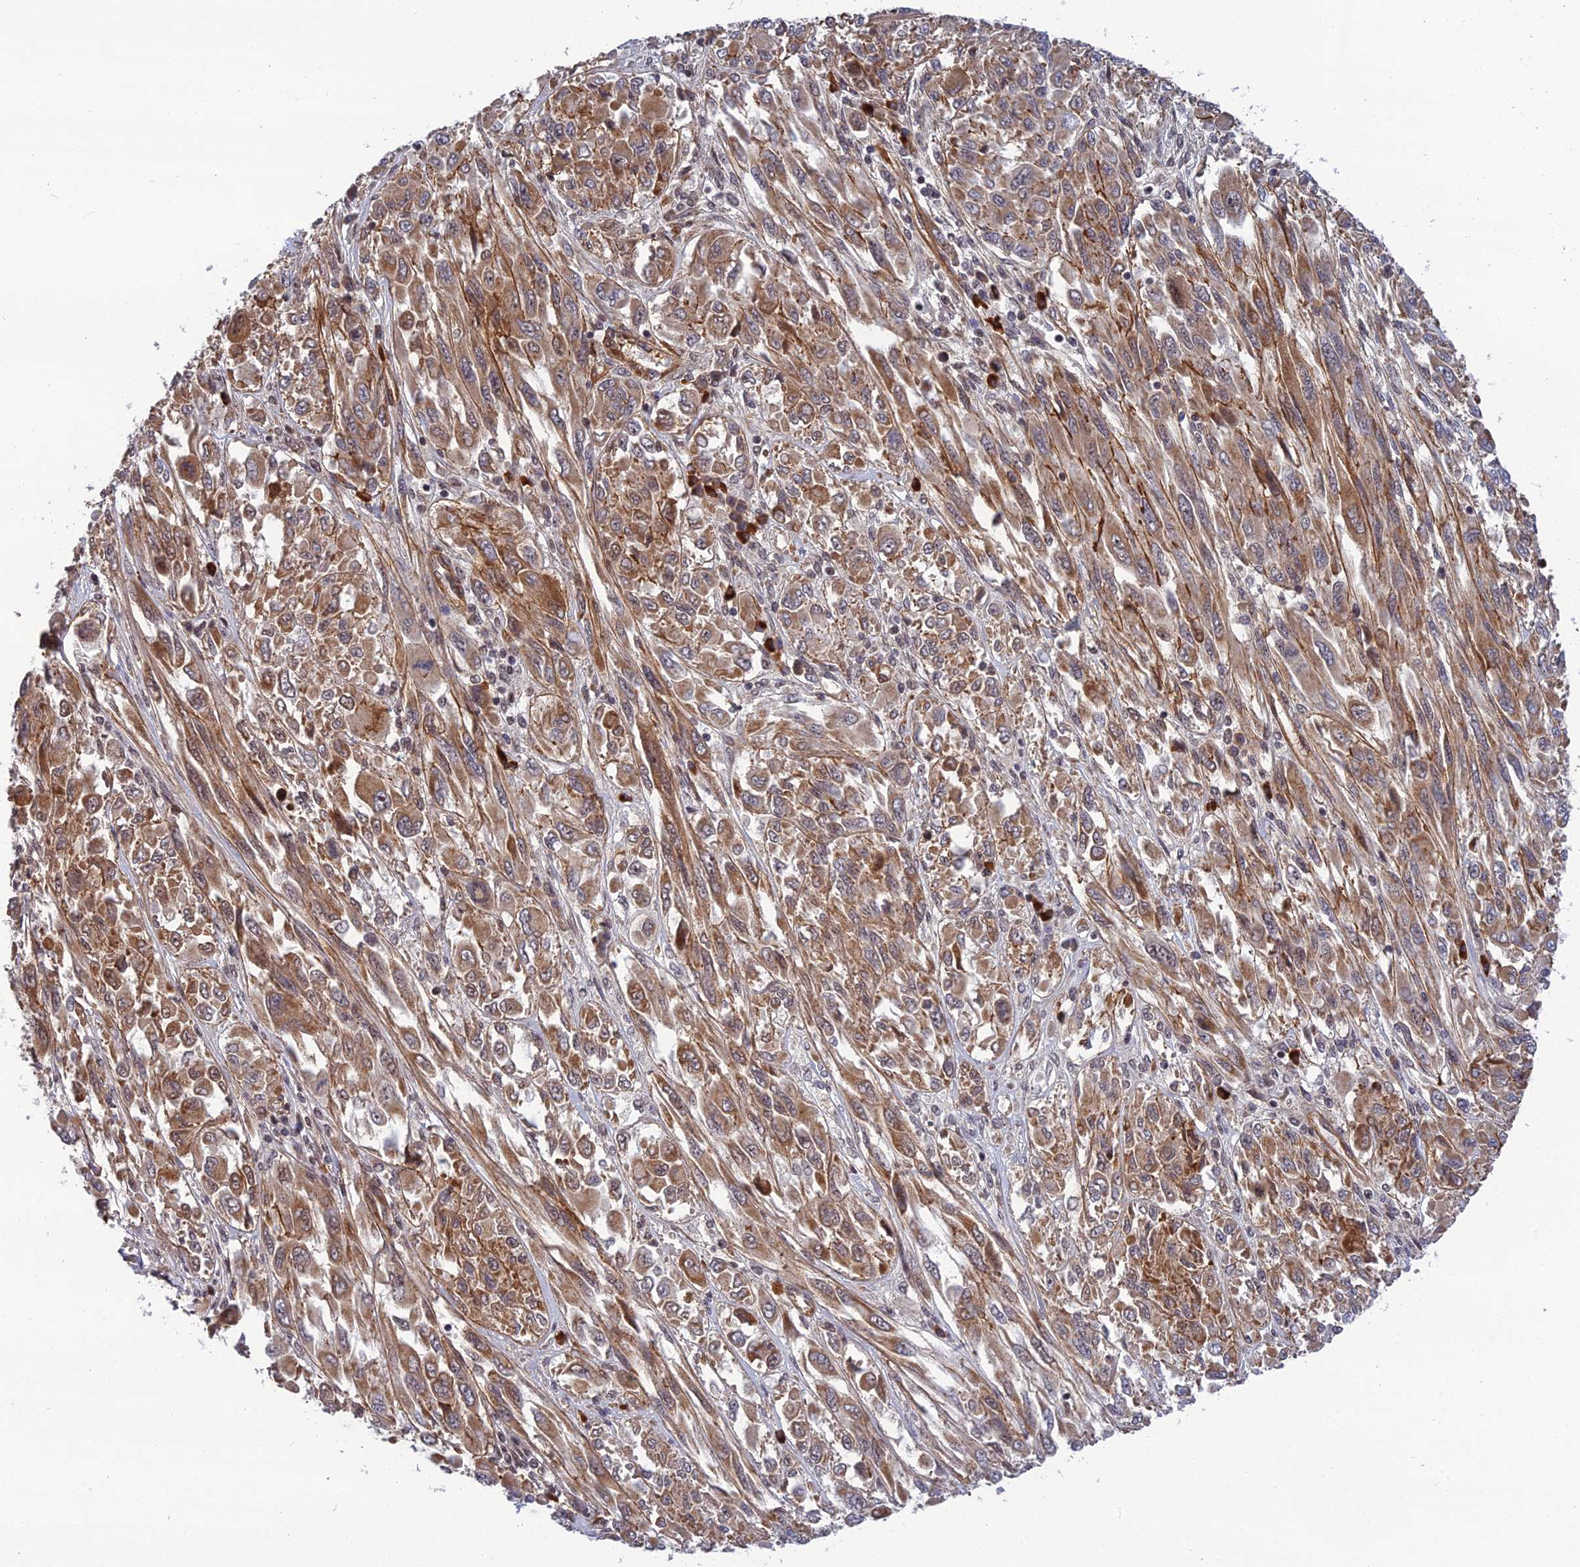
{"staining": {"intensity": "moderate", "quantity": ">75%", "location": "cytoplasmic/membranous"}, "tissue": "melanoma", "cell_type": "Tumor cells", "image_type": "cancer", "snomed": [{"axis": "morphology", "description": "Malignant melanoma, NOS"}, {"axis": "topography", "description": "Skin"}], "caption": "There is medium levels of moderate cytoplasmic/membranous positivity in tumor cells of malignant melanoma, as demonstrated by immunohistochemical staining (brown color).", "gene": "REXO1", "patient": {"sex": "female", "age": 91}}